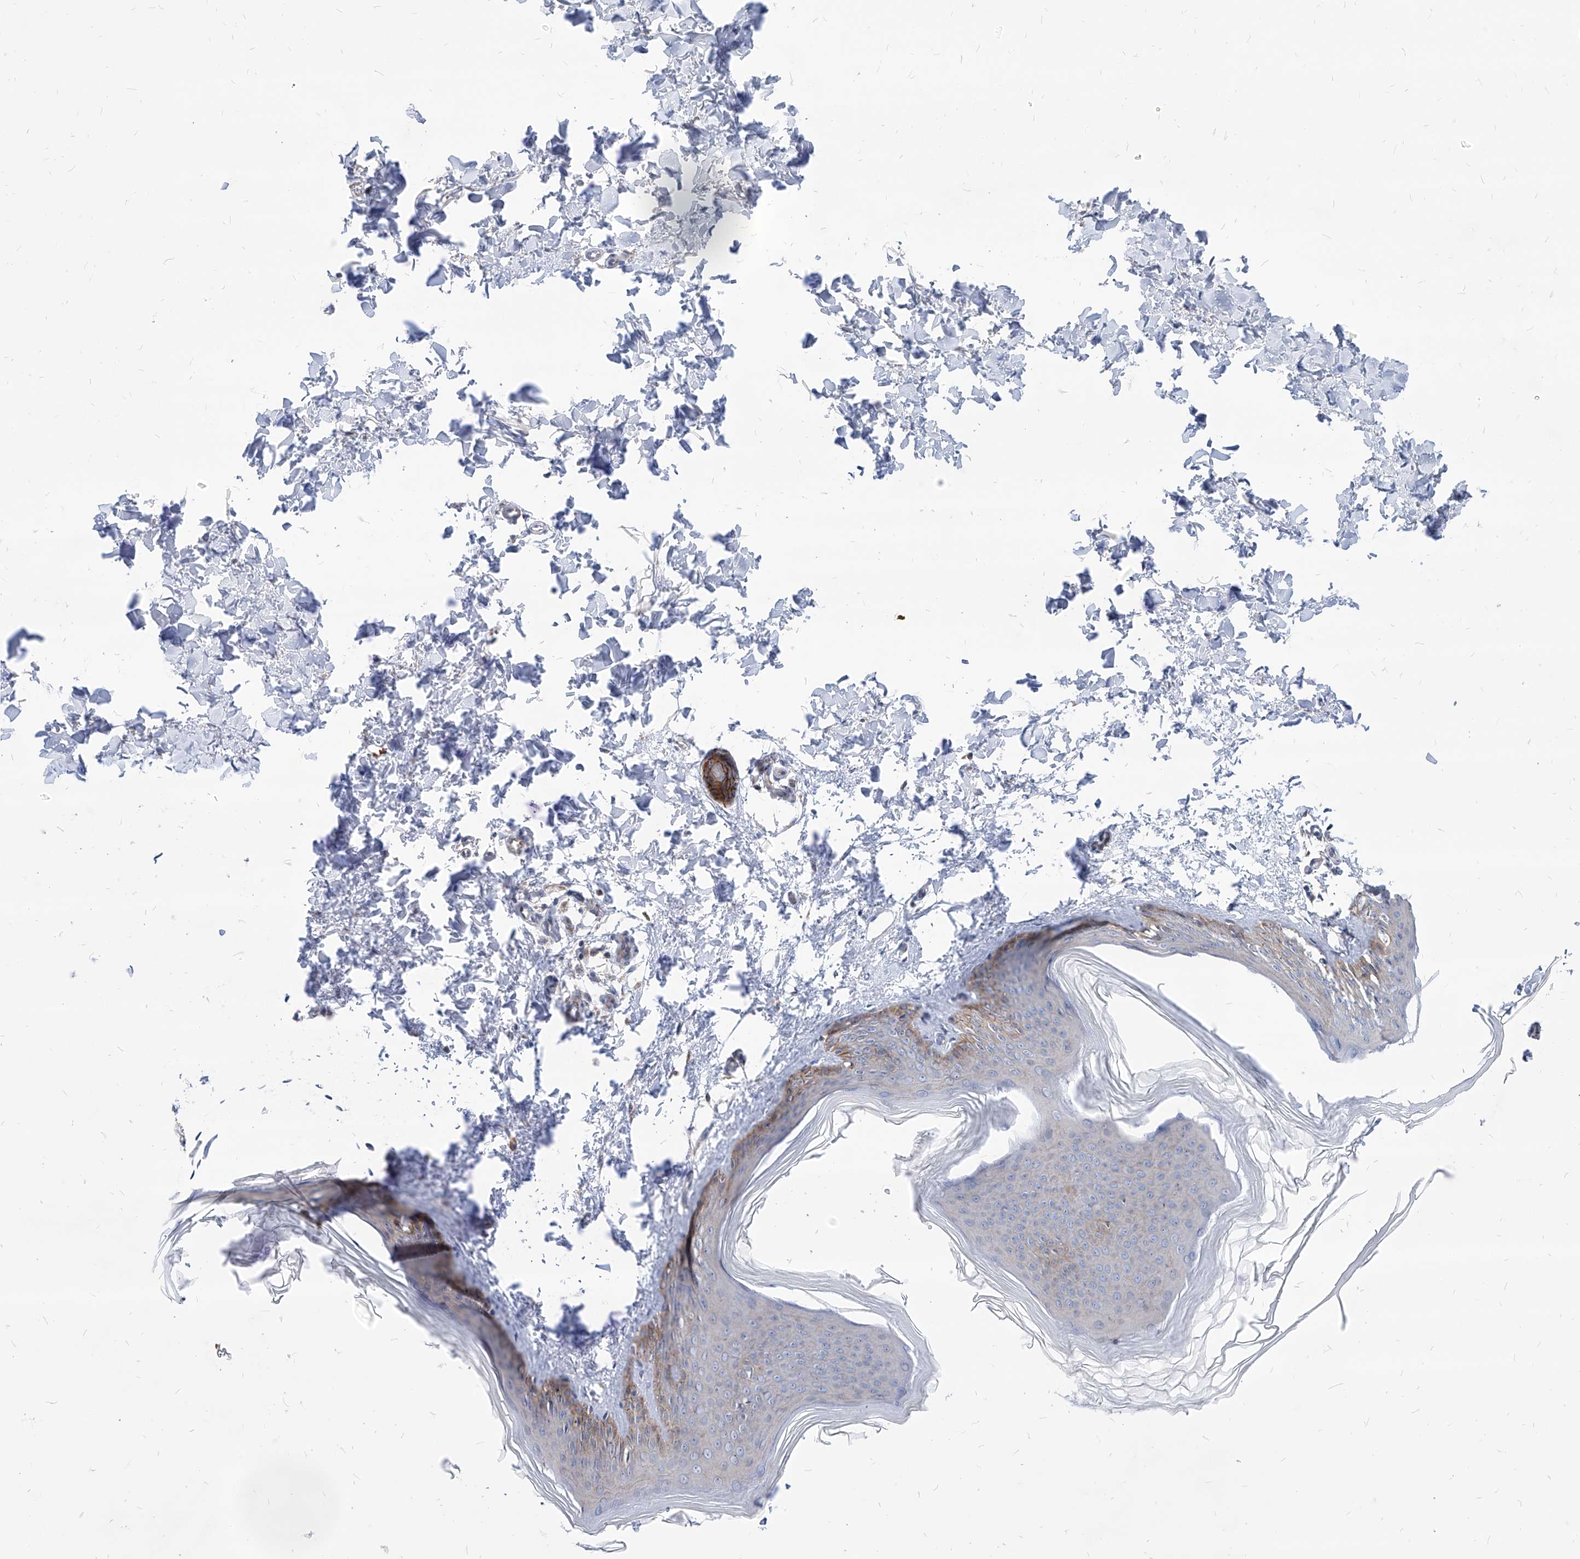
{"staining": {"intensity": "negative", "quantity": "none", "location": "none"}, "tissue": "skin", "cell_type": "Fibroblasts", "image_type": "normal", "snomed": [{"axis": "morphology", "description": "Normal tissue, NOS"}, {"axis": "topography", "description": "Skin"}], "caption": "Human skin stained for a protein using IHC reveals no expression in fibroblasts.", "gene": "AGPS", "patient": {"sex": "female", "age": 27}}